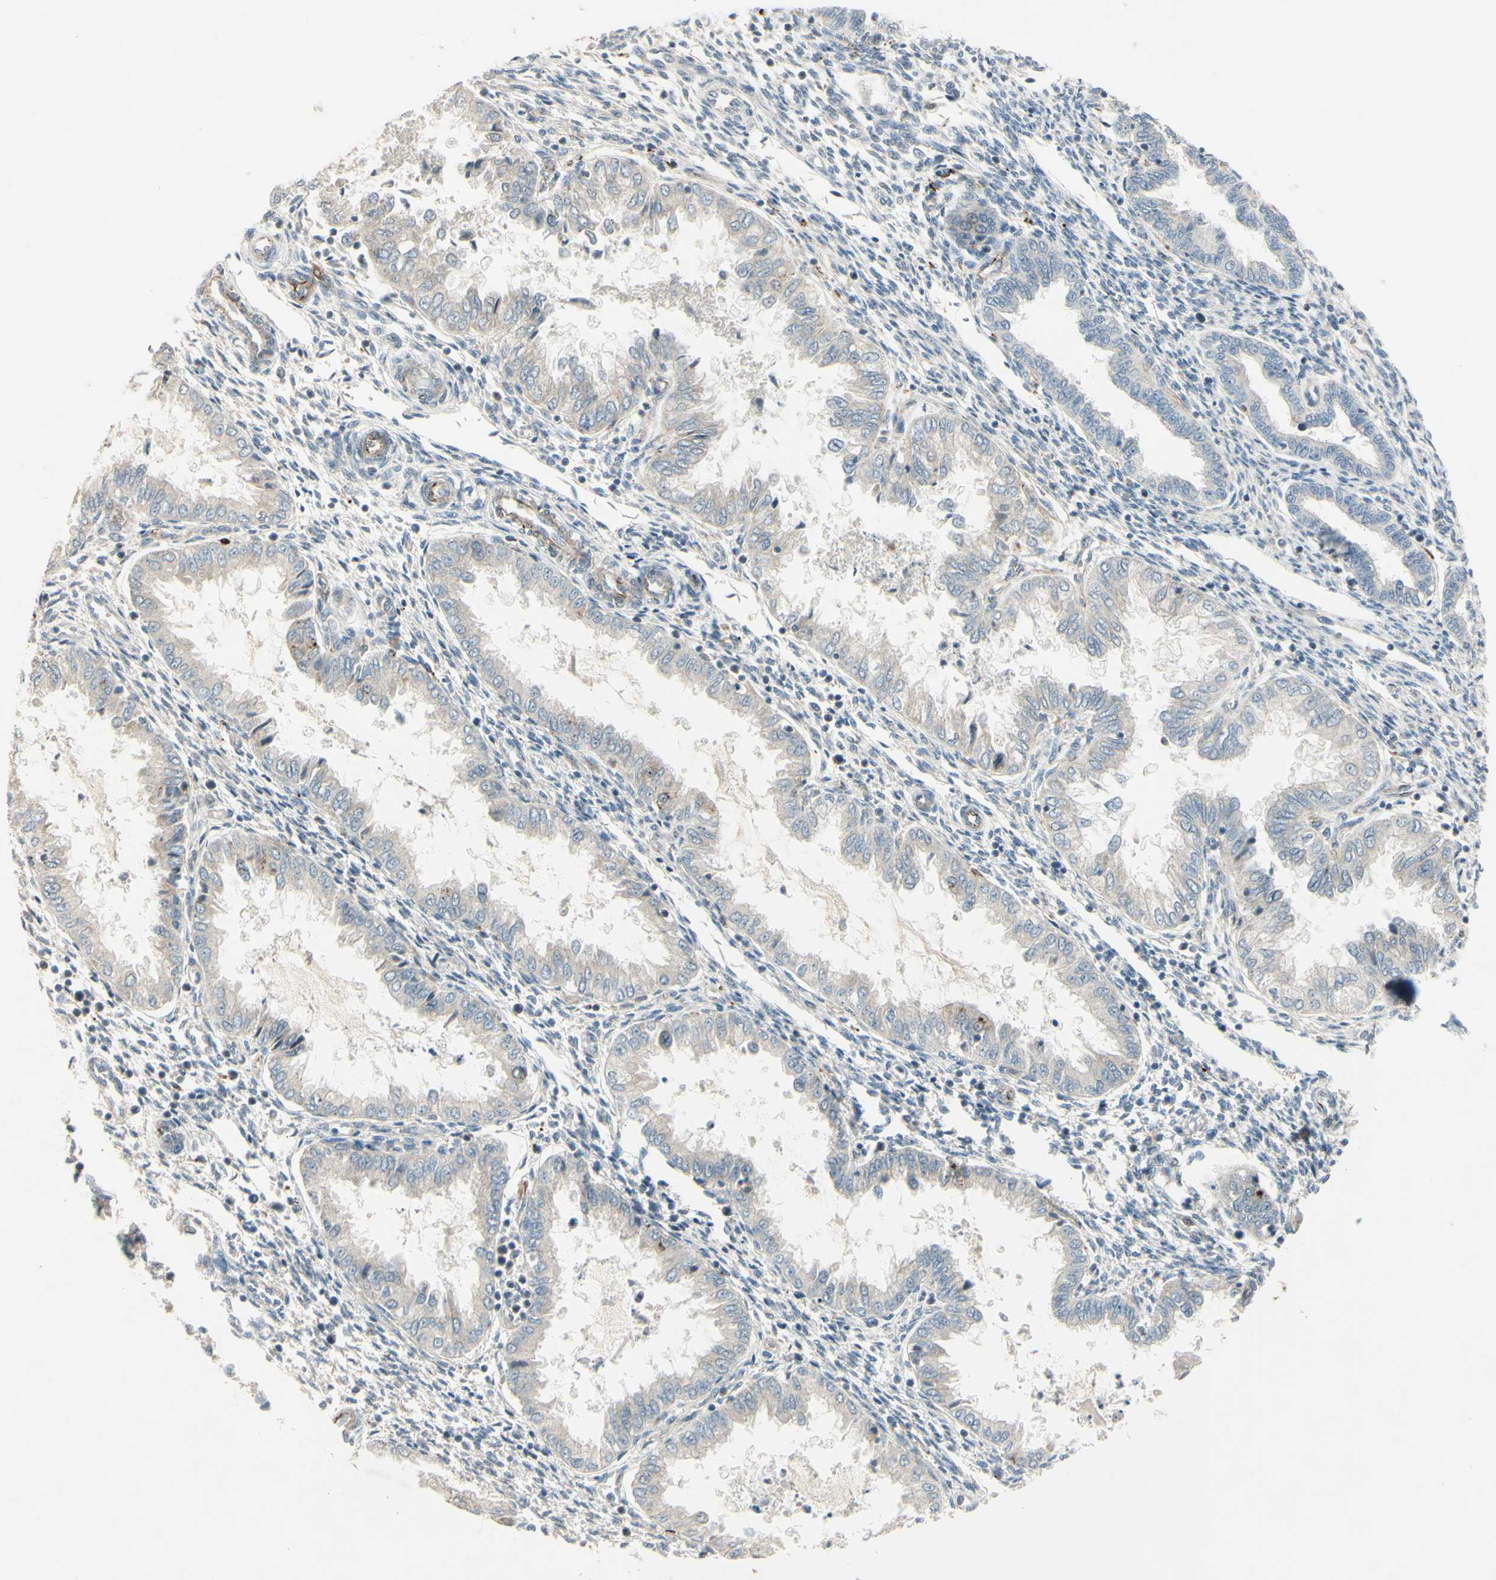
{"staining": {"intensity": "negative", "quantity": "none", "location": "none"}, "tissue": "endometrium", "cell_type": "Cells in endometrial stroma", "image_type": "normal", "snomed": [{"axis": "morphology", "description": "Normal tissue, NOS"}, {"axis": "topography", "description": "Endometrium"}], "caption": "This is a histopathology image of immunohistochemistry (IHC) staining of normal endometrium, which shows no positivity in cells in endometrial stroma.", "gene": "NDFIP1", "patient": {"sex": "female", "age": 33}}